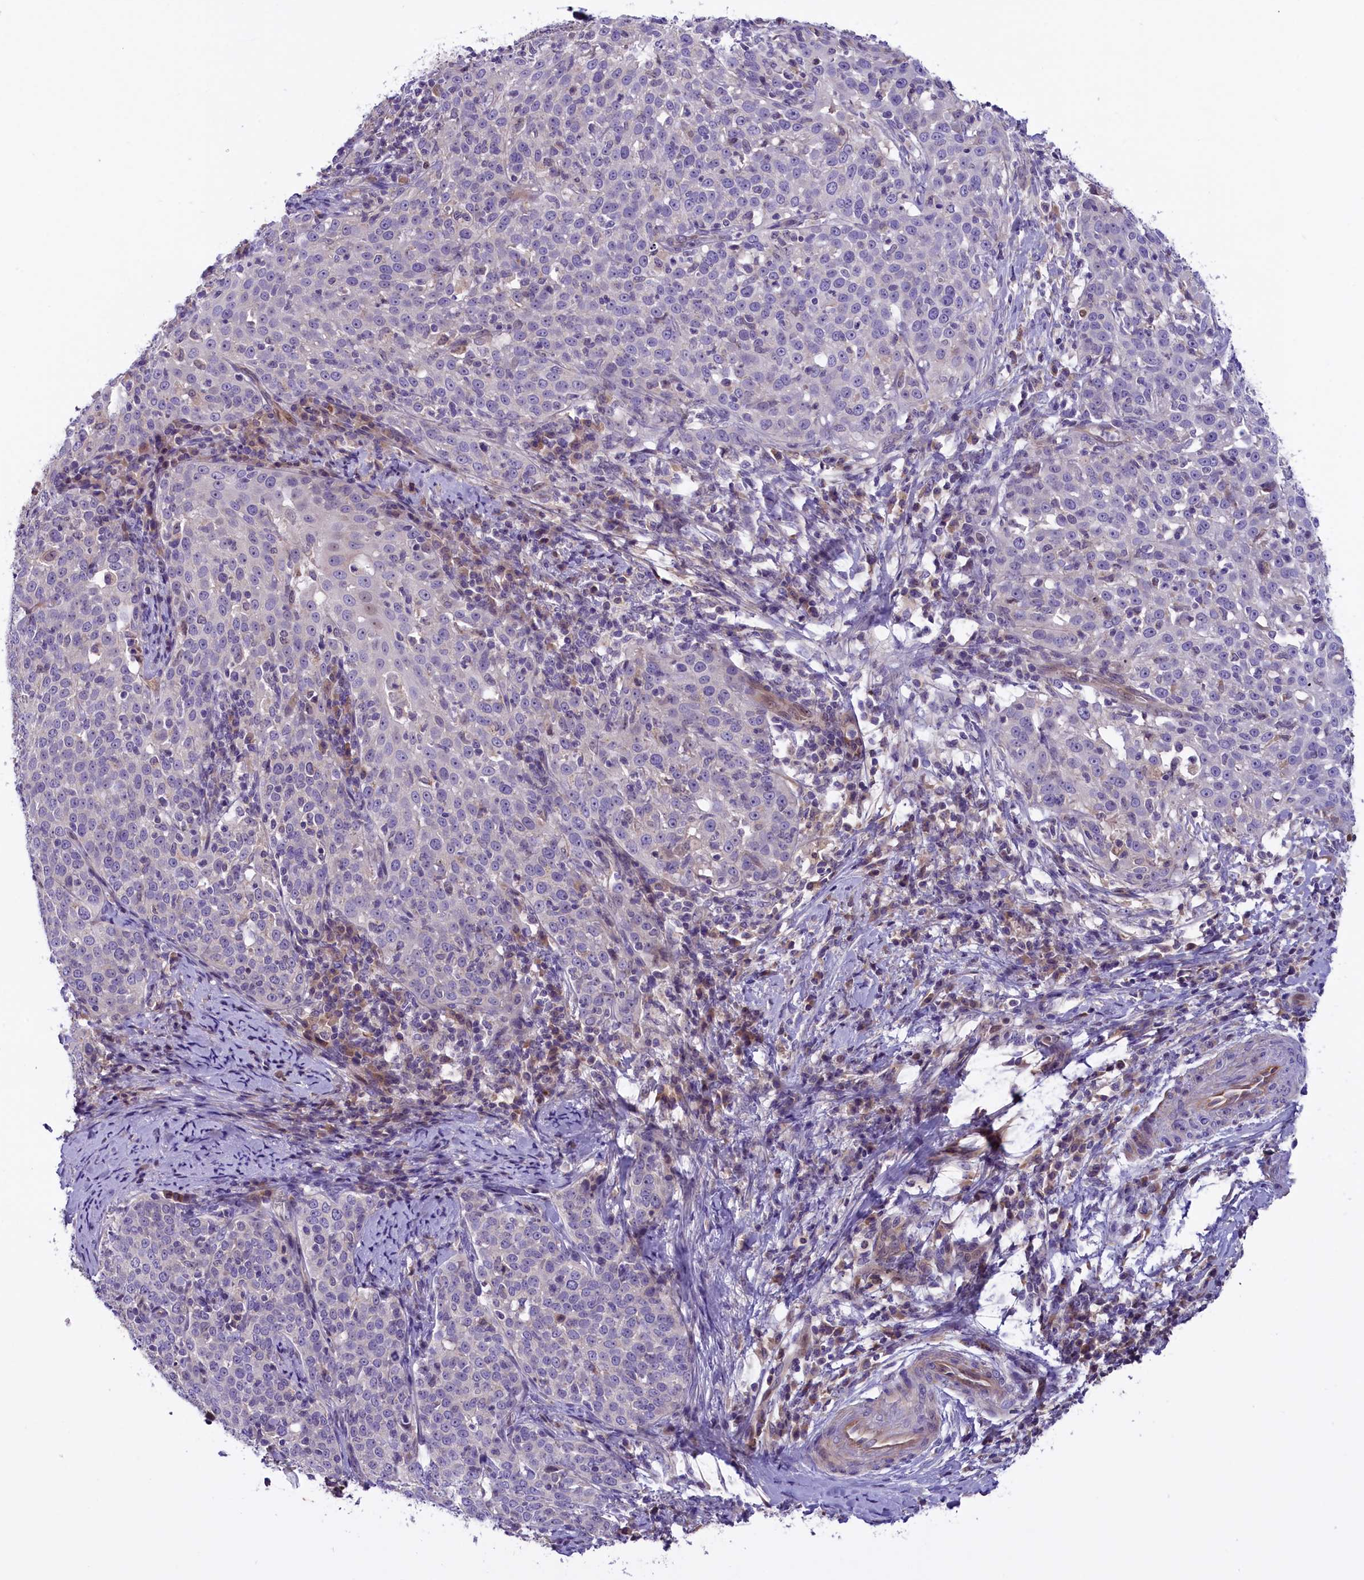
{"staining": {"intensity": "negative", "quantity": "none", "location": "none"}, "tissue": "cervical cancer", "cell_type": "Tumor cells", "image_type": "cancer", "snomed": [{"axis": "morphology", "description": "Squamous cell carcinoma, NOS"}, {"axis": "topography", "description": "Cervix"}], "caption": "A high-resolution image shows IHC staining of cervical cancer, which reveals no significant expression in tumor cells.", "gene": "CCDC32", "patient": {"sex": "female", "age": 57}}